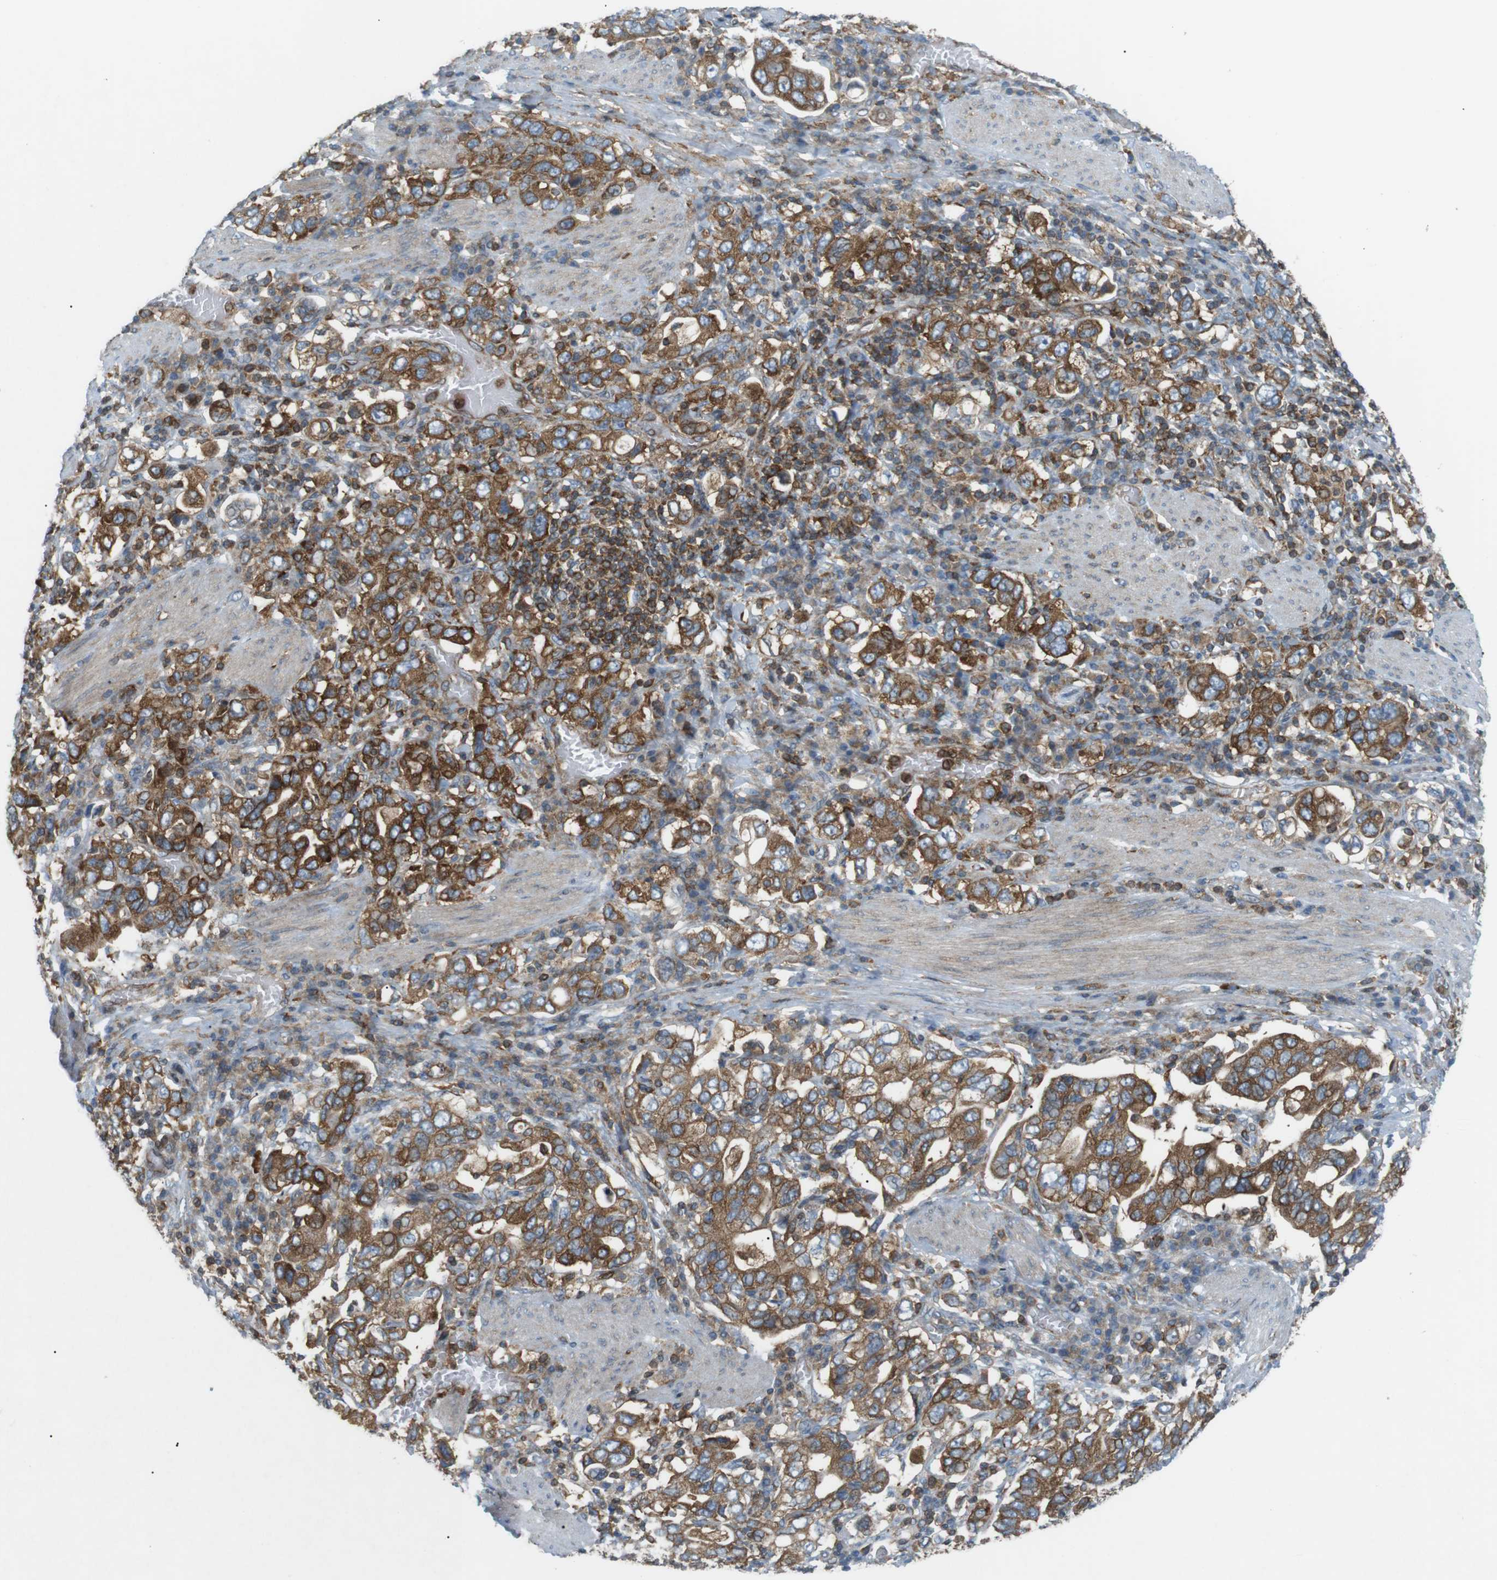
{"staining": {"intensity": "strong", "quantity": ">75%", "location": "cytoplasmic/membranous"}, "tissue": "stomach cancer", "cell_type": "Tumor cells", "image_type": "cancer", "snomed": [{"axis": "morphology", "description": "Adenocarcinoma, NOS"}, {"axis": "topography", "description": "Stomach, upper"}], "caption": "Strong cytoplasmic/membranous positivity for a protein is present in approximately >75% of tumor cells of stomach adenocarcinoma using immunohistochemistry (IHC).", "gene": "FLII", "patient": {"sex": "male", "age": 62}}